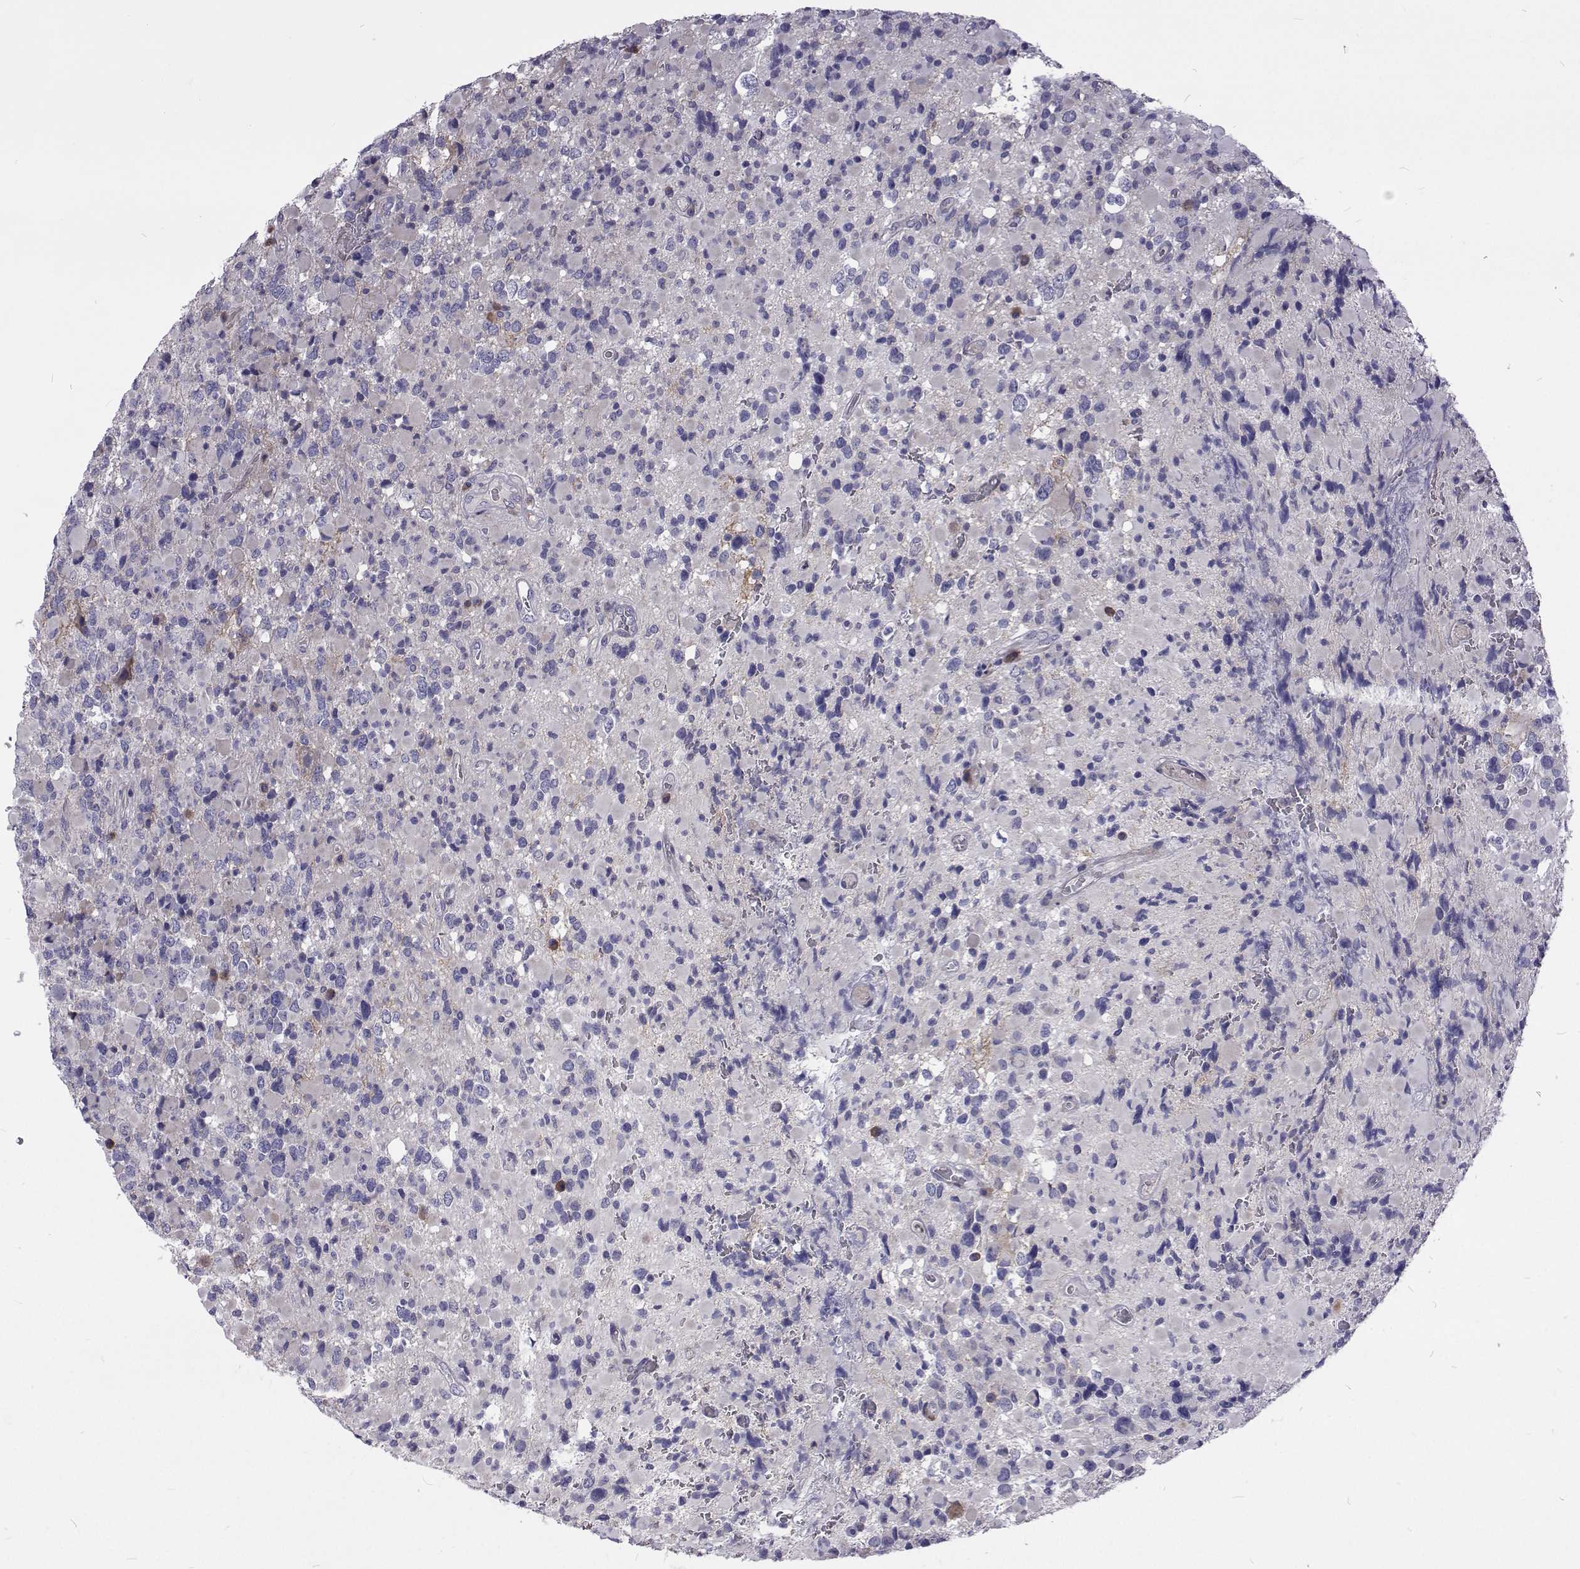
{"staining": {"intensity": "negative", "quantity": "none", "location": "none"}, "tissue": "glioma", "cell_type": "Tumor cells", "image_type": "cancer", "snomed": [{"axis": "morphology", "description": "Glioma, malignant, High grade"}, {"axis": "topography", "description": "Brain"}], "caption": "This is an immunohistochemistry (IHC) micrograph of glioma. There is no positivity in tumor cells.", "gene": "NPR3", "patient": {"sex": "female", "age": 40}}